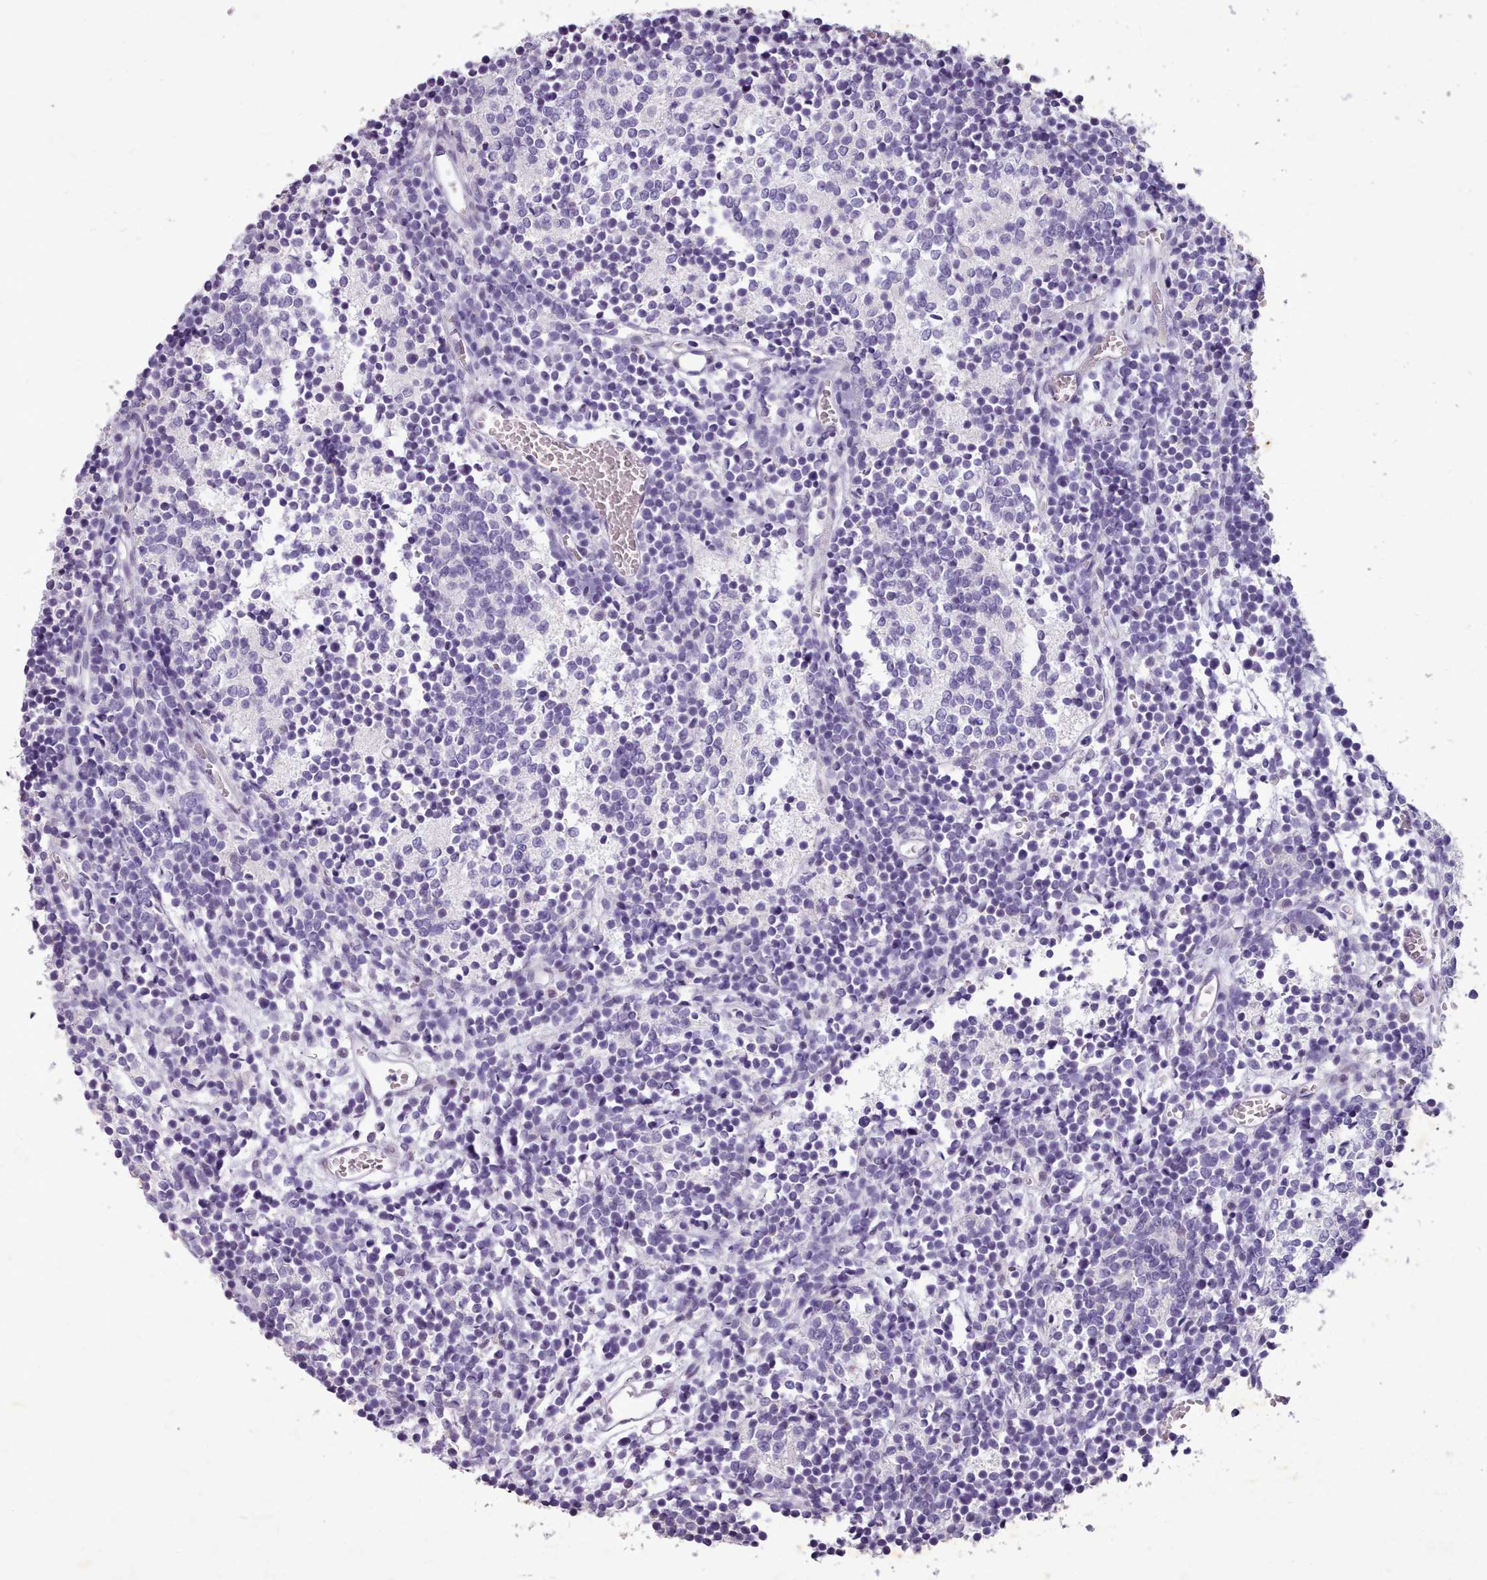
{"staining": {"intensity": "negative", "quantity": "none", "location": "none"}, "tissue": "glioma", "cell_type": "Tumor cells", "image_type": "cancer", "snomed": [{"axis": "morphology", "description": "Glioma, malignant, Low grade"}, {"axis": "topography", "description": "Brain"}], "caption": "The histopathology image displays no staining of tumor cells in malignant low-grade glioma. (Brightfield microscopy of DAB immunohistochemistry at high magnification).", "gene": "KCNT2", "patient": {"sex": "female", "age": 1}}